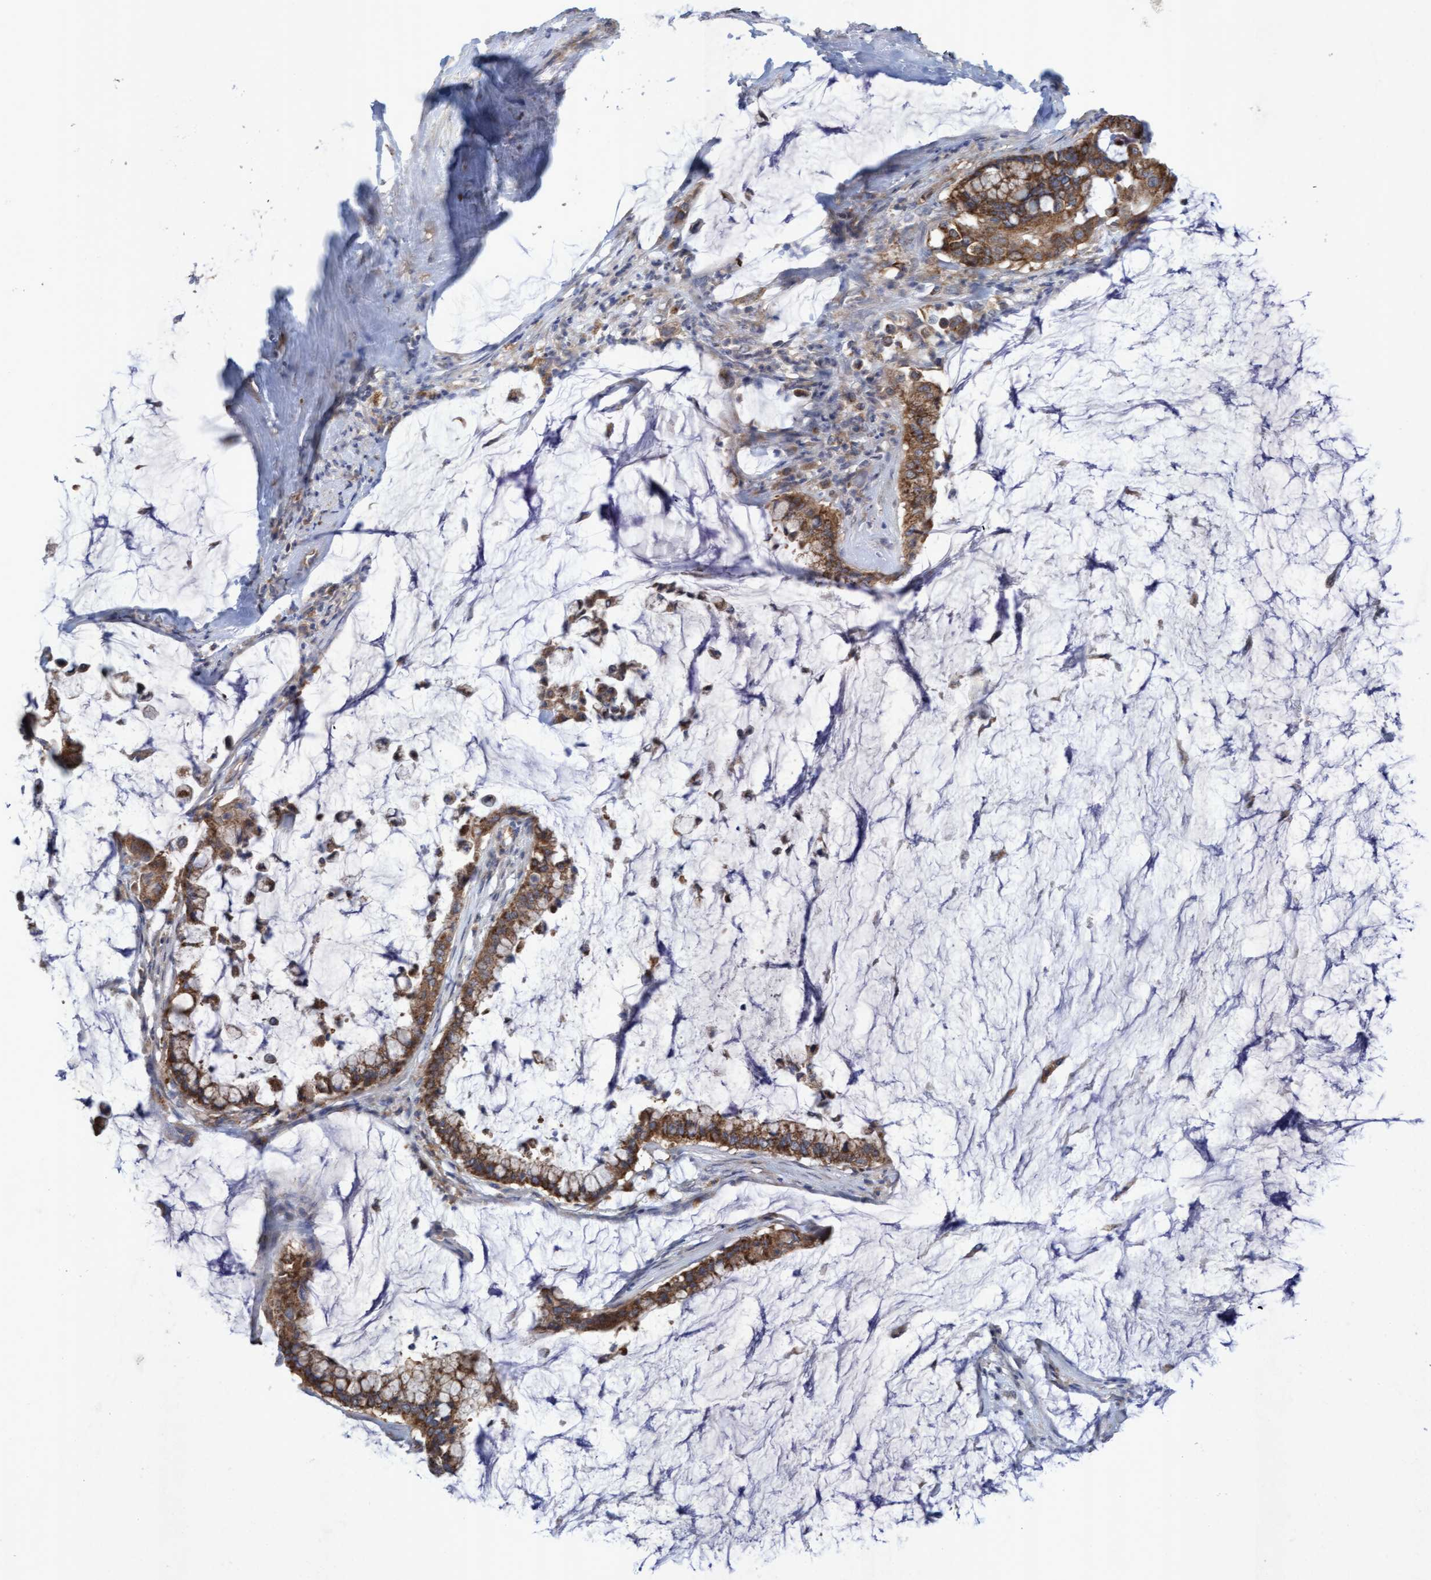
{"staining": {"intensity": "moderate", "quantity": ">75%", "location": "cytoplasmic/membranous"}, "tissue": "pancreatic cancer", "cell_type": "Tumor cells", "image_type": "cancer", "snomed": [{"axis": "morphology", "description": "Adenocarcinoma, NOS"}, {"axis": "topography", "description": "Pancreas"}], "caption": "A micrograph of human adenocarcinoma (pancreatic) stained for a protein exhibits moderate cytoplasmic/membranous brown staining in tumor cells.", "gene": "ATPAF2", "patient": {"sex": "male", "age": 41}}